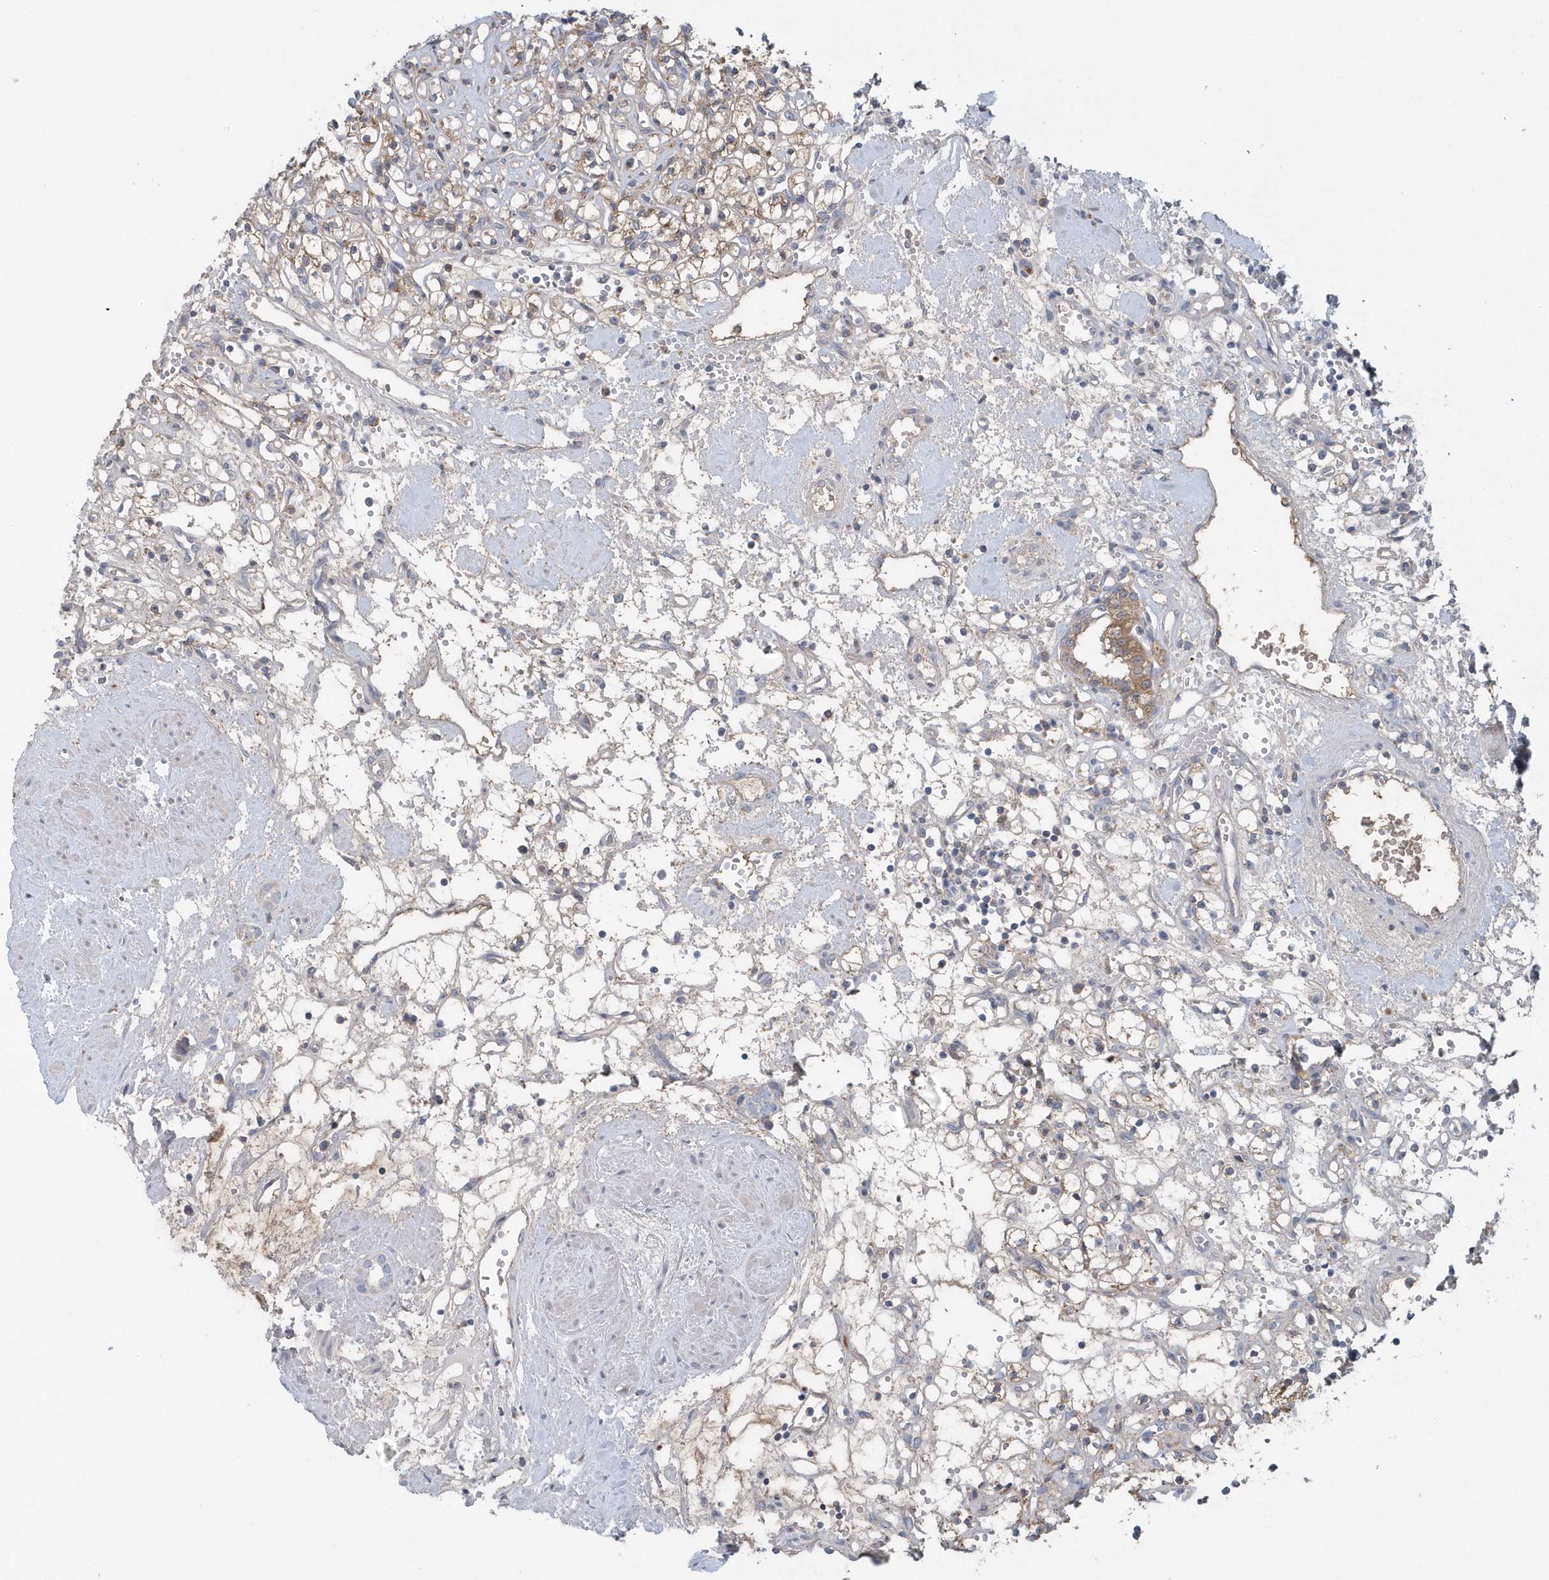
{"staining": {"intensity": "moderate", "quantity": "25%-75%", "location": "cytoplasmic/membranous"}, "tissue": "renal cancer", "cell_type": "Tumor cells", "image_type": "cancer", "snomed": [{"axis": "morphology", "description": "Adenocarcinoma, NOS"}, {"axis": "topography", "description": "Kidney"}], "caption": "Human renal cancer stained with a brown dye exhibits moderate cytoplasmic/membranous positive expression in about 25%-75% of tumor cells.", "gene": "SPATA18", "patient": {"sex": "female", "age": 59}}